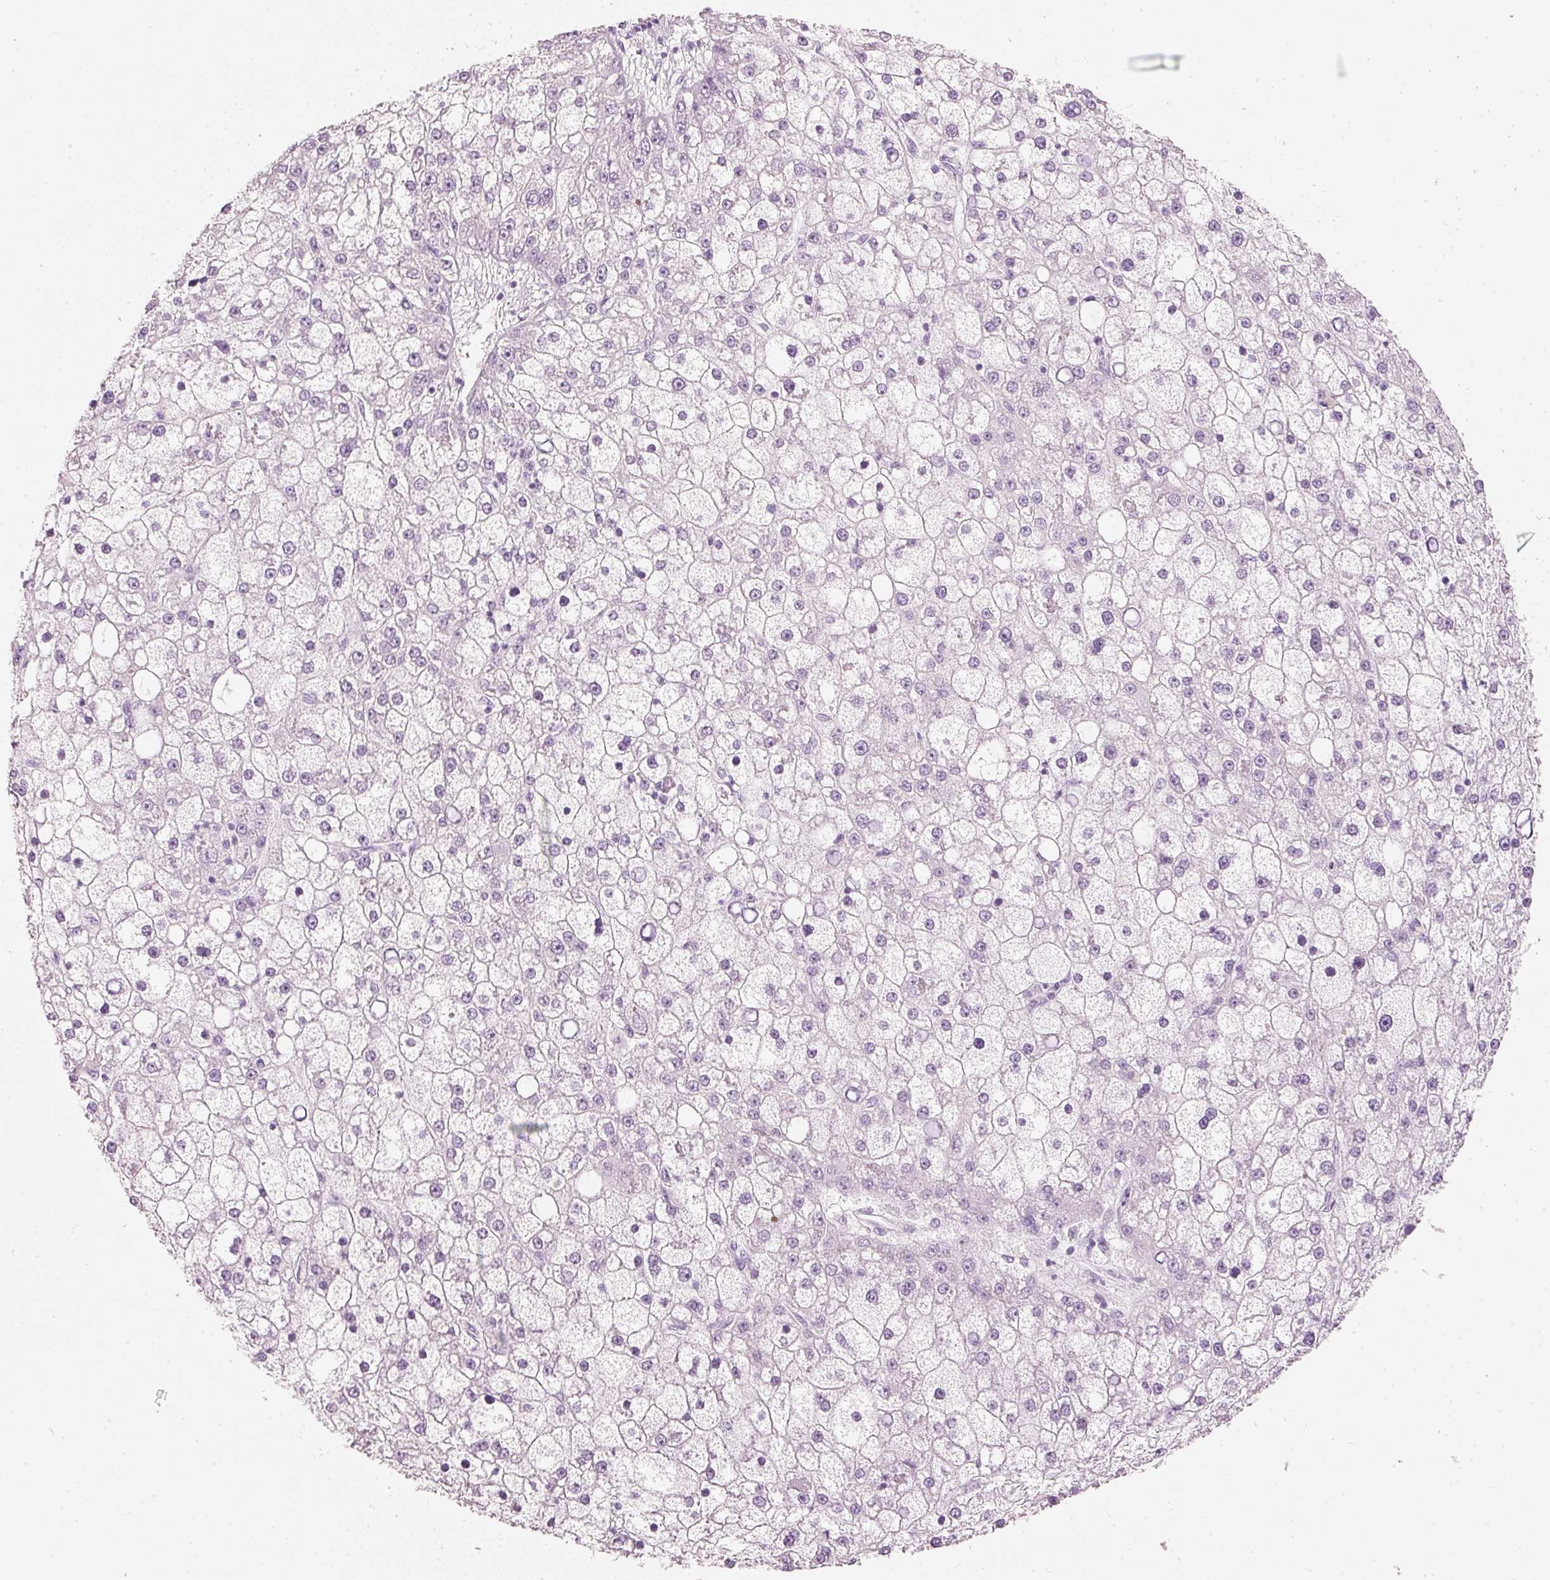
{"staining": {"intensity": "negative", "quantity": "none", "location": "none"}, "tissue": "liver cancer", "cell_type": "Tumor cells", "image_type": "cancer", "snomed": [{"axis": "morphology", "description": "Carcinoma, Hepatocellular, NOS"}, {"axis": "topography", "description": "Liver"}], "caption": "A high-resolution micrograph shows IHC staining of liver cancer (hepatocellular carcinoma), which exhibits no significant staining in tumor cells.", "gene": "PDXDC1", "patient": {"sex": "male", "age": 67}}